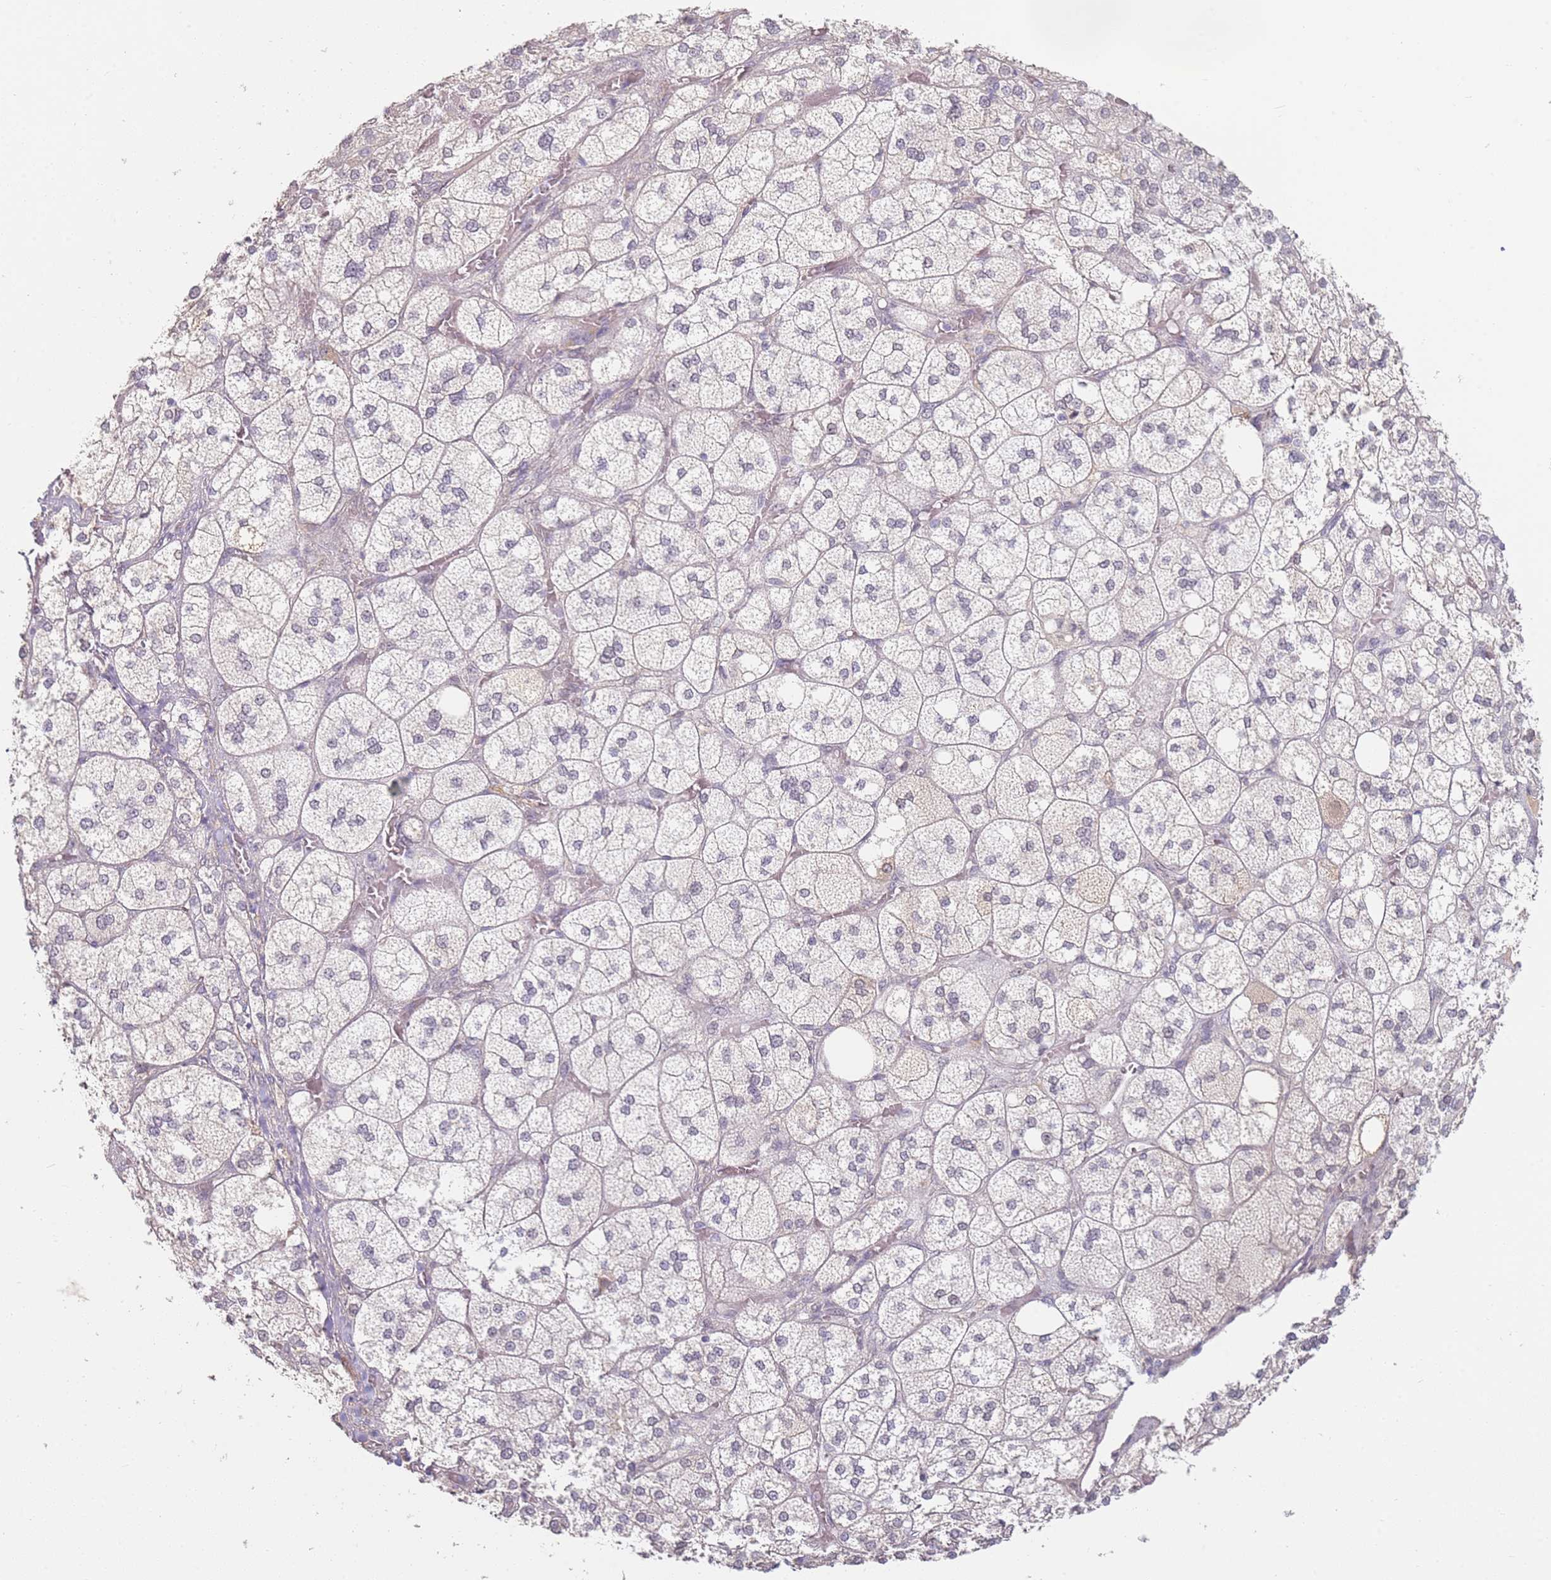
{"staining": {"intensity": "weak", "quantity": "25%-75%", "location": "cytoplasmic/membranous"}, "tissue": "adrenal gland", "cell_type": "Glandular cells", "image_type": "normal", "snomed": [{"axis": "morphology", "description": "Normal tissue, NOS"}, {"axis": "topography", "description": "Adrenal gland"}], "caption": "Immunohistochemical staining of benign adrenal gland reveals weak cytoplasmic/membranous protein expression in approximately 25%-75% of glandular cells. The staining is performed using DAB brown chromogen to label protein expression. The nuclei are counter-stained blue using hematoxylin.", "gene": "WDR93", "patient": {"sex": "male", "age": 61}}